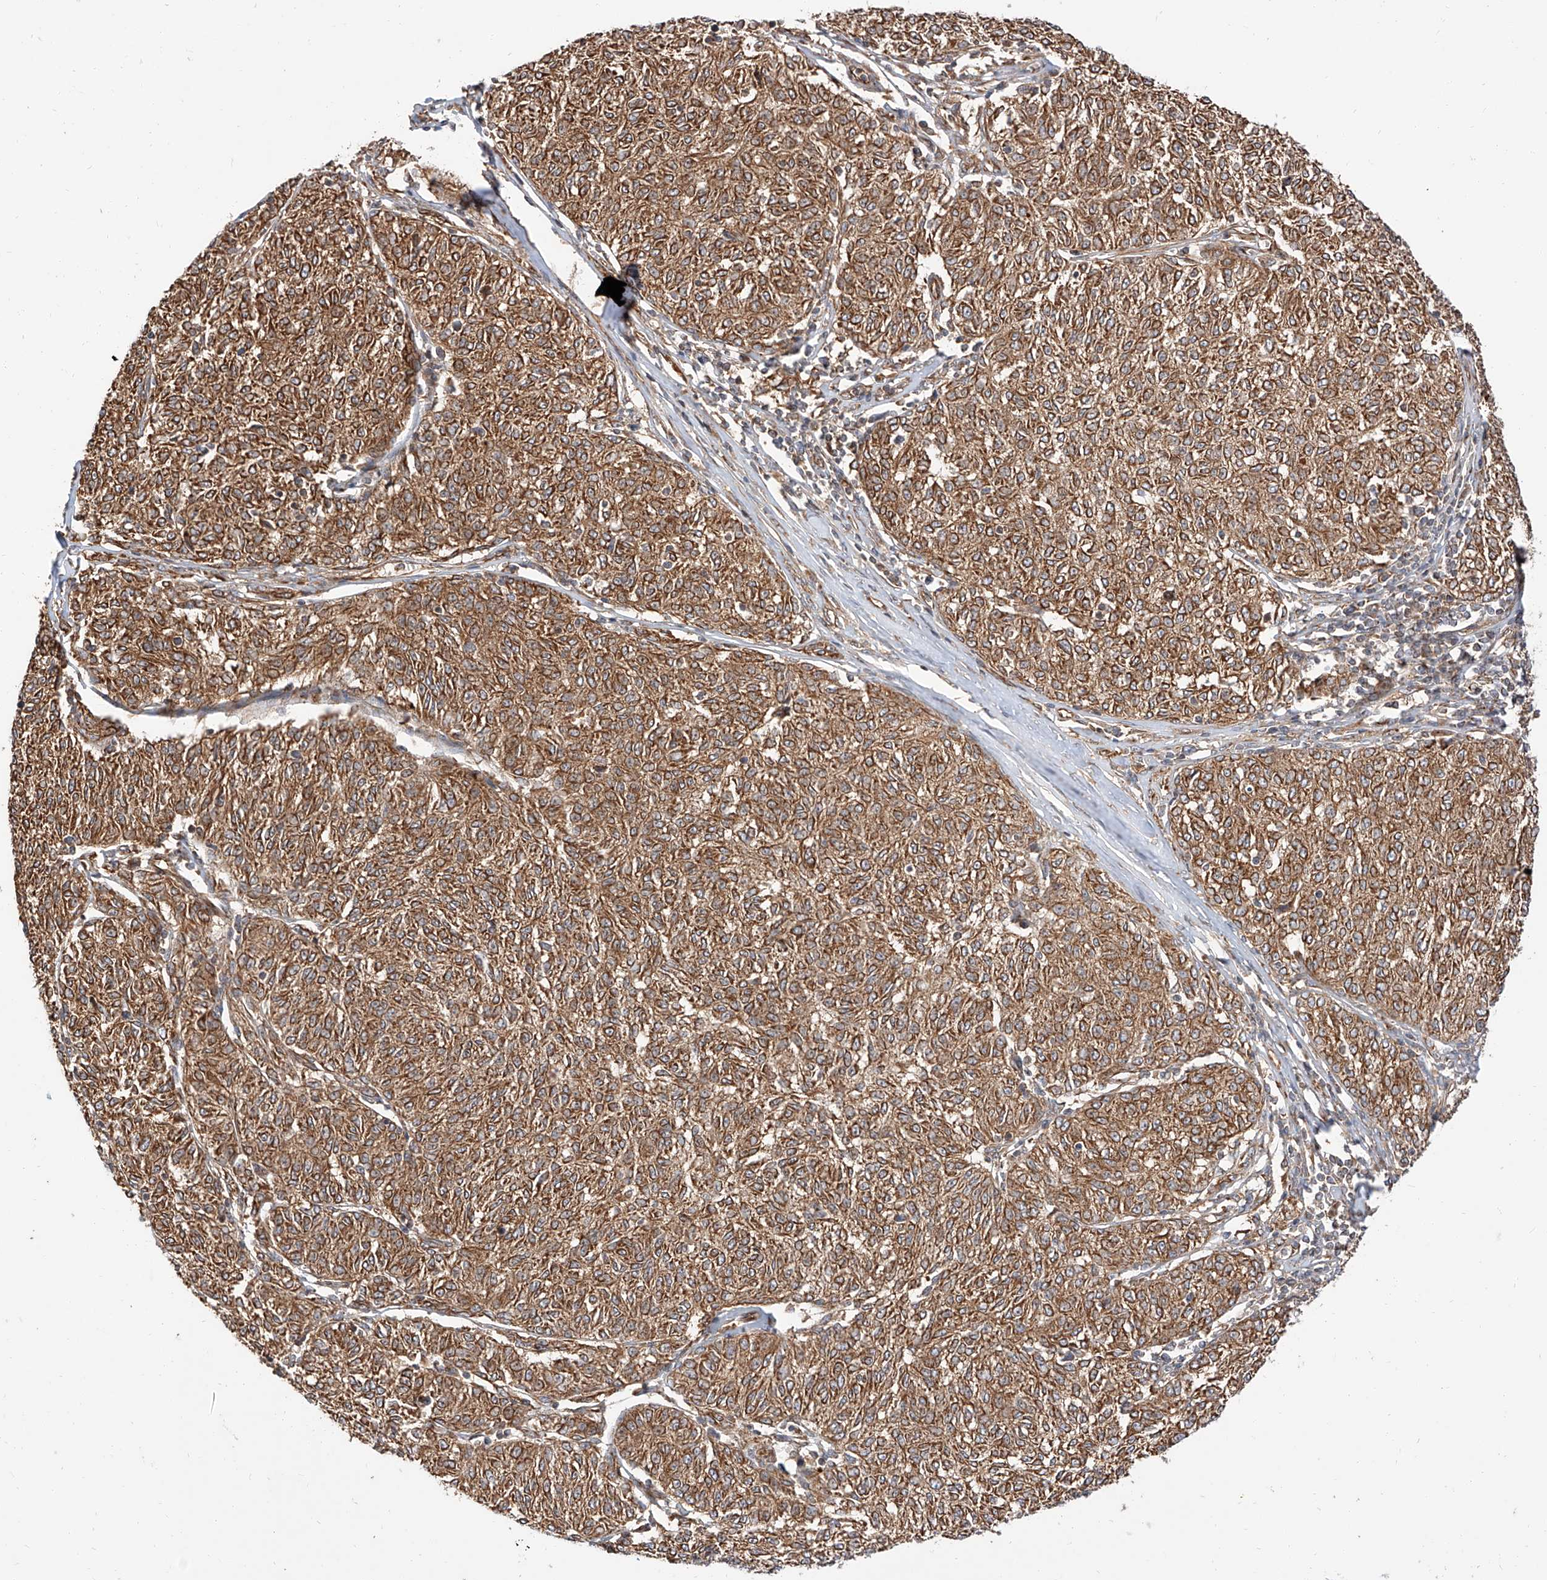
{"staining": {"intensity": "moderate", "quantity": ">75%", "location": "cytoplasmic/membranous"}, "tissue": "melanoma", "cell_type": "Tumor cells", "image_type": "cancer", "snomed": [{"axis": "morphology", "description": "Malignant melanoma, NOS"}, {"axis": "topography", "description": "Skin"}], "caption": "A medium amount of moderate cytoplasmic/membranous expression is present in approximately >75% of tumor cells in malignant melanoma tissue.", "gene": "ISCA2", "patient": {"sex": "female", "age": 72}}